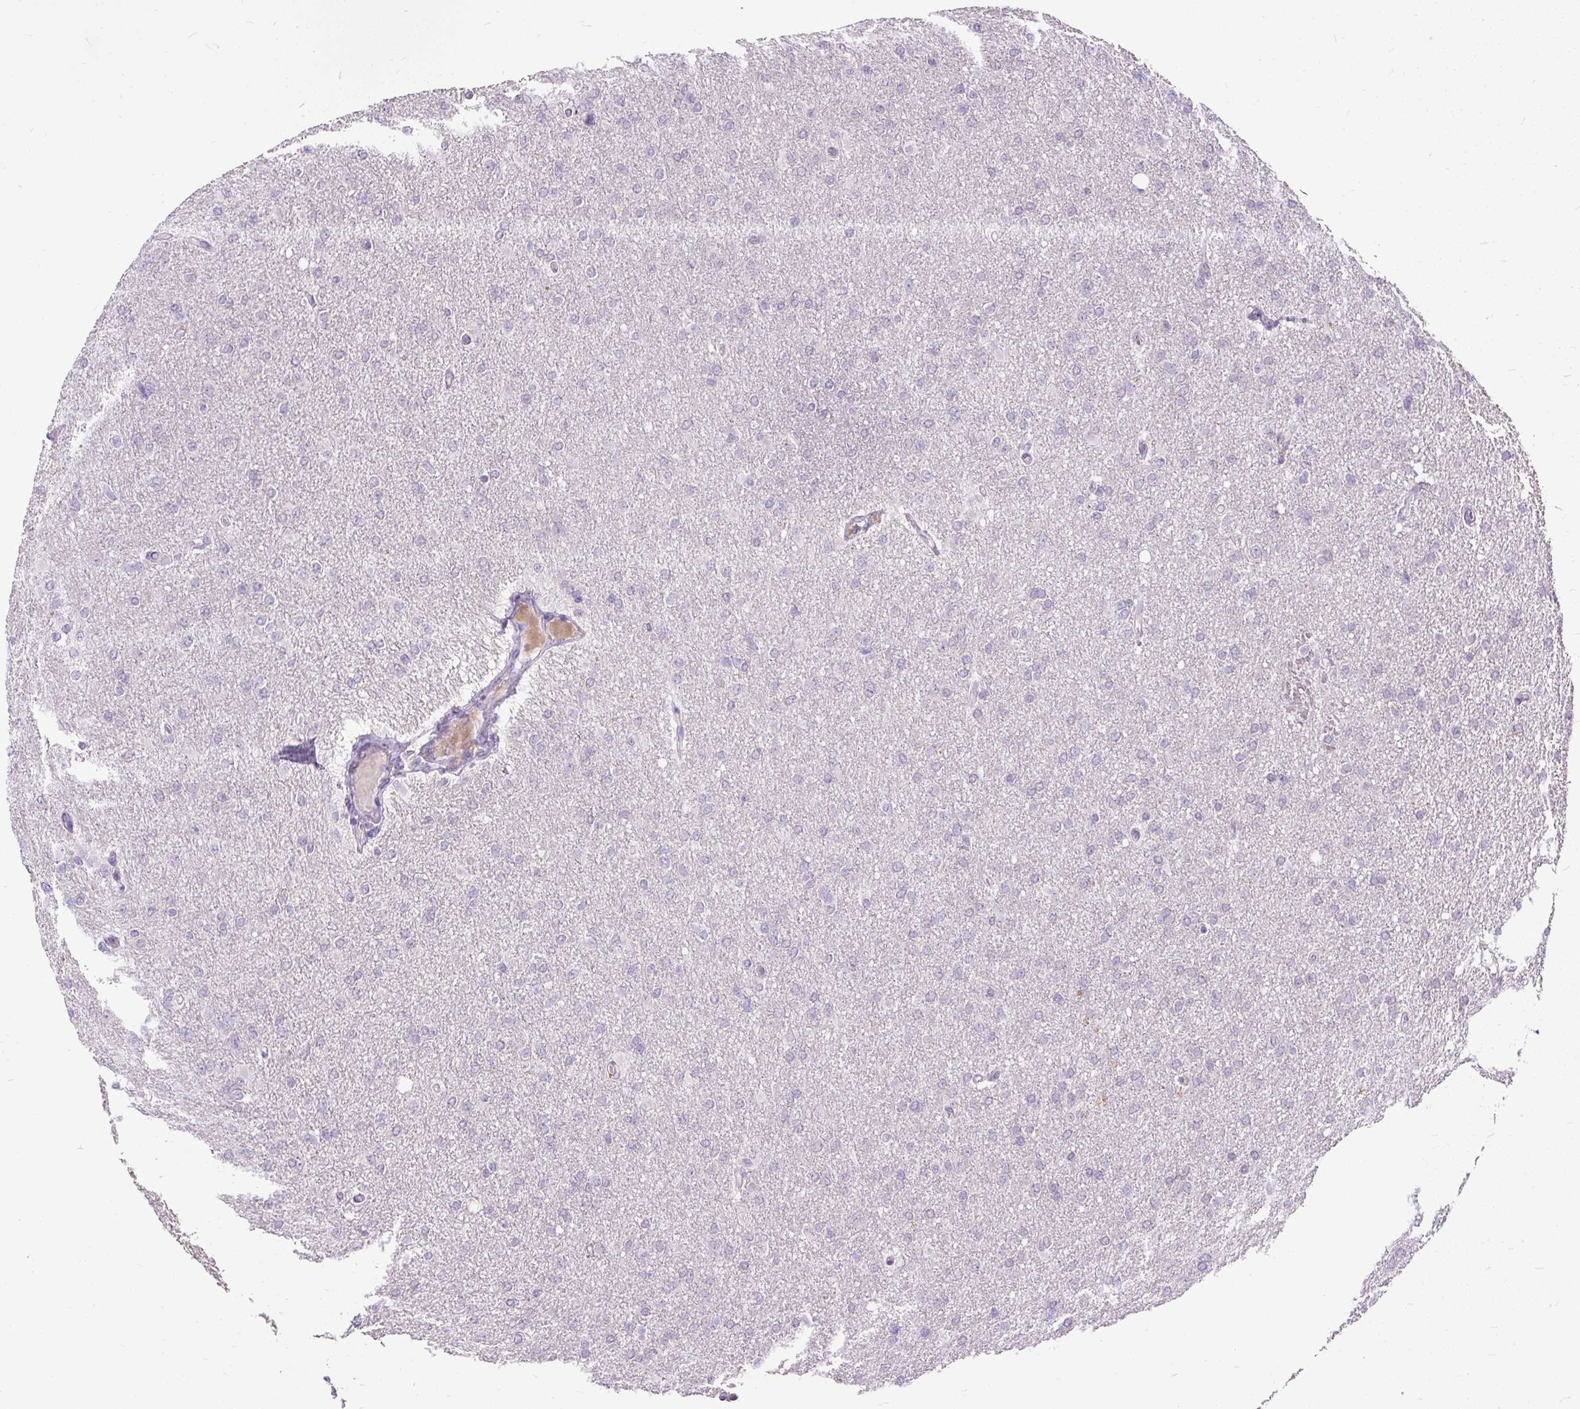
{"staining": {"intensity": "negative", "quantity": "none", "location": "none"}, "tissue": "glioma", "cell_type": "Tumor cells", "image_type": "cancer", "snomed": [{"axis": "morphology", "description": "Glioma, malignant, High grade"}, {"axis": "topography", "description": "Cerebral cortex"}], "caption": "The immunohistochemistry micrograph has no significant expression in tumor cells of glioma tissue.", "gene": "KRTAP20-3", "patient": {"sex": "female", "age": 36}}